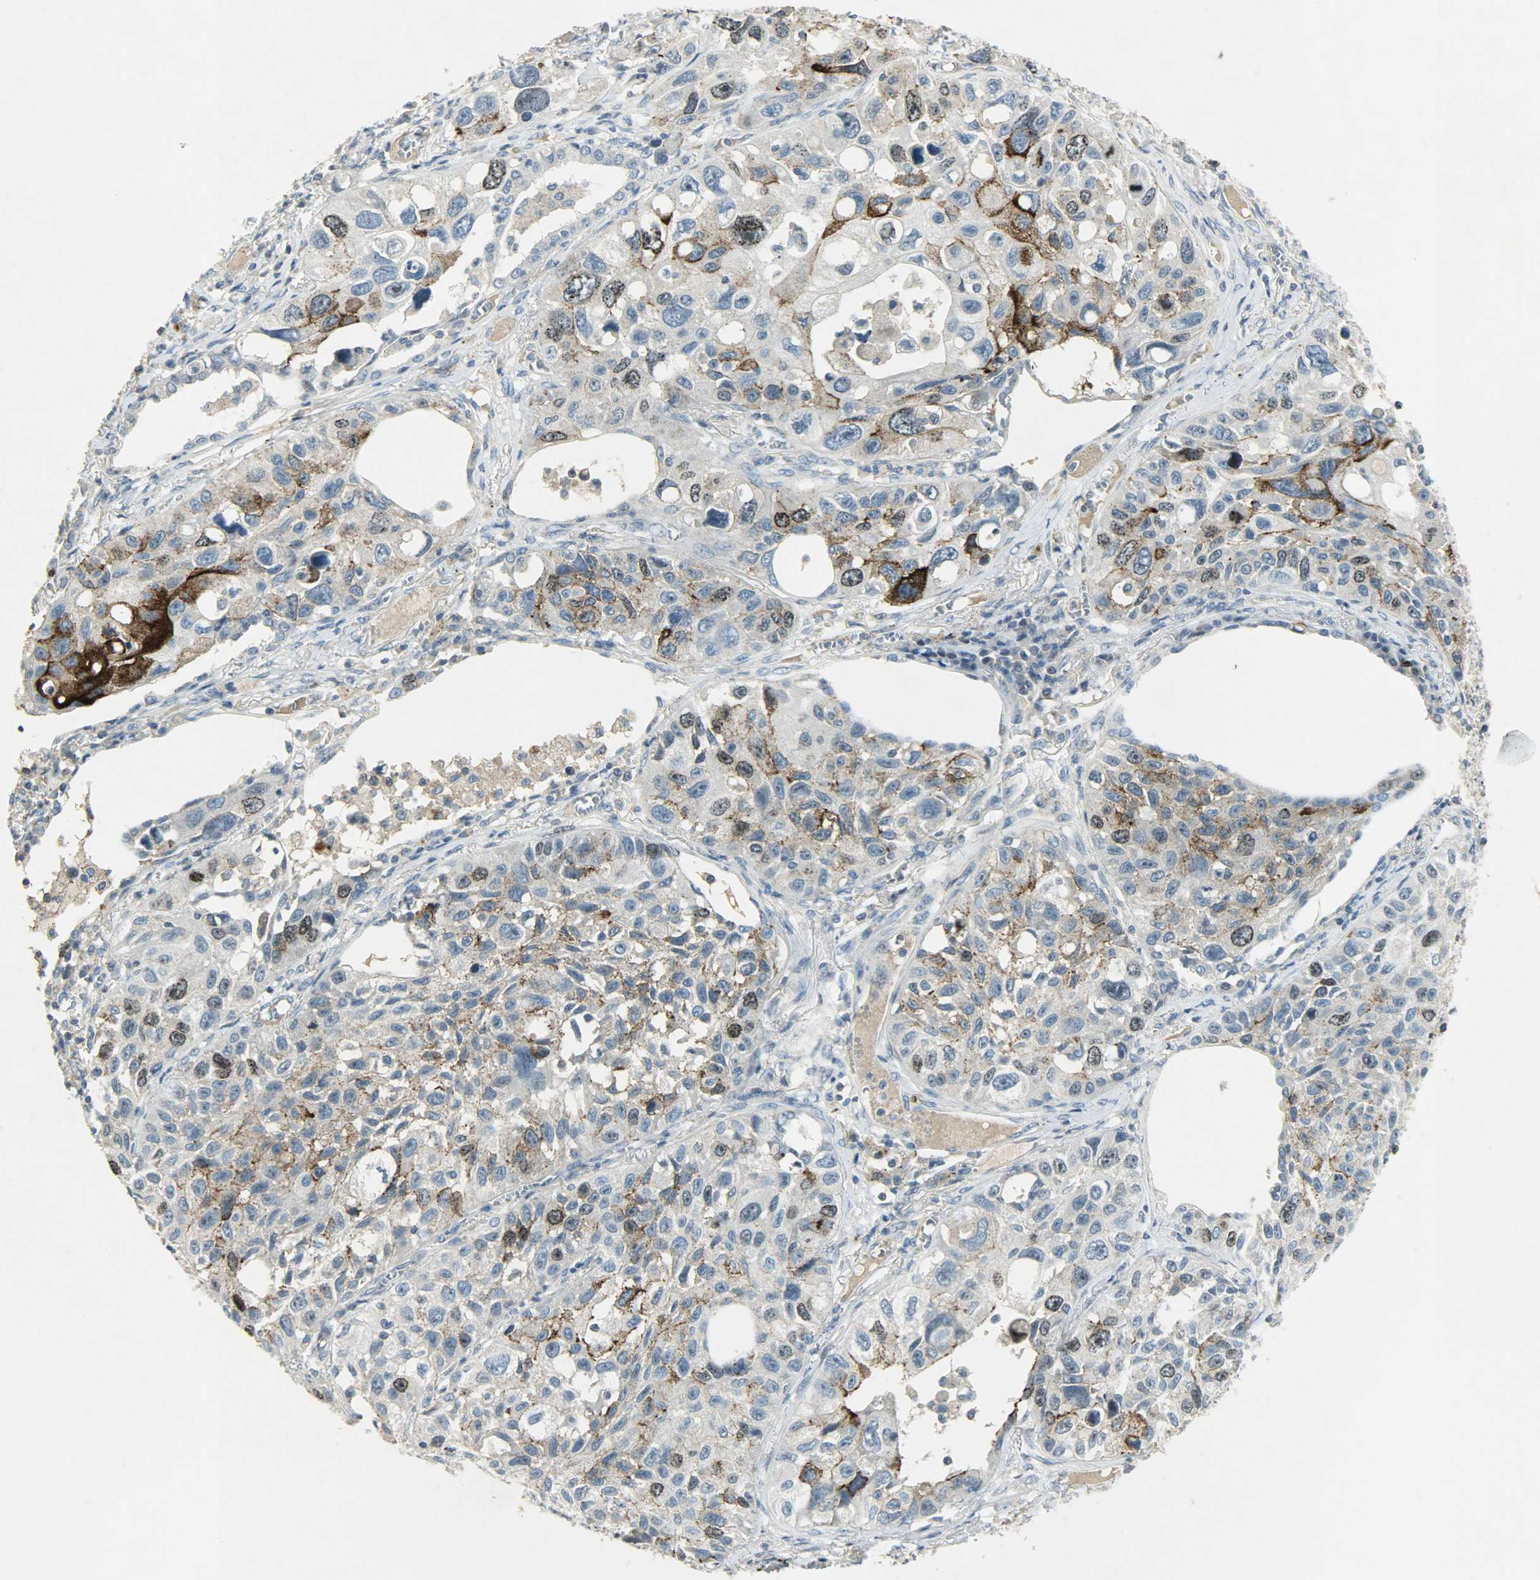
{"staining": {"intensity": "strong", "quantity": "25%-75%", "location": "cytoplasmic/membranous,nuclear"}, "tissue": "lung cancer", "cell_type": "Tumor cells", "image_type": "cancer", "snomed": [{"axis": "morphology", "description": "Squamous cell carcinoma, NOS"}, {"axis": "topography", "description": "Lung"}], "caption": "Lung cancer (squamous cell carcinoma) stained with DAB (3,3'-diaminobenzidine) immunohistochemistry (IHC) exhibits high levels of strong cytoplasmic/membranous and nuclear staining in approximately 25%-75% of tumor cells.", "gene": "AURKB", "patient": {"sex": "male", "age": 71}}